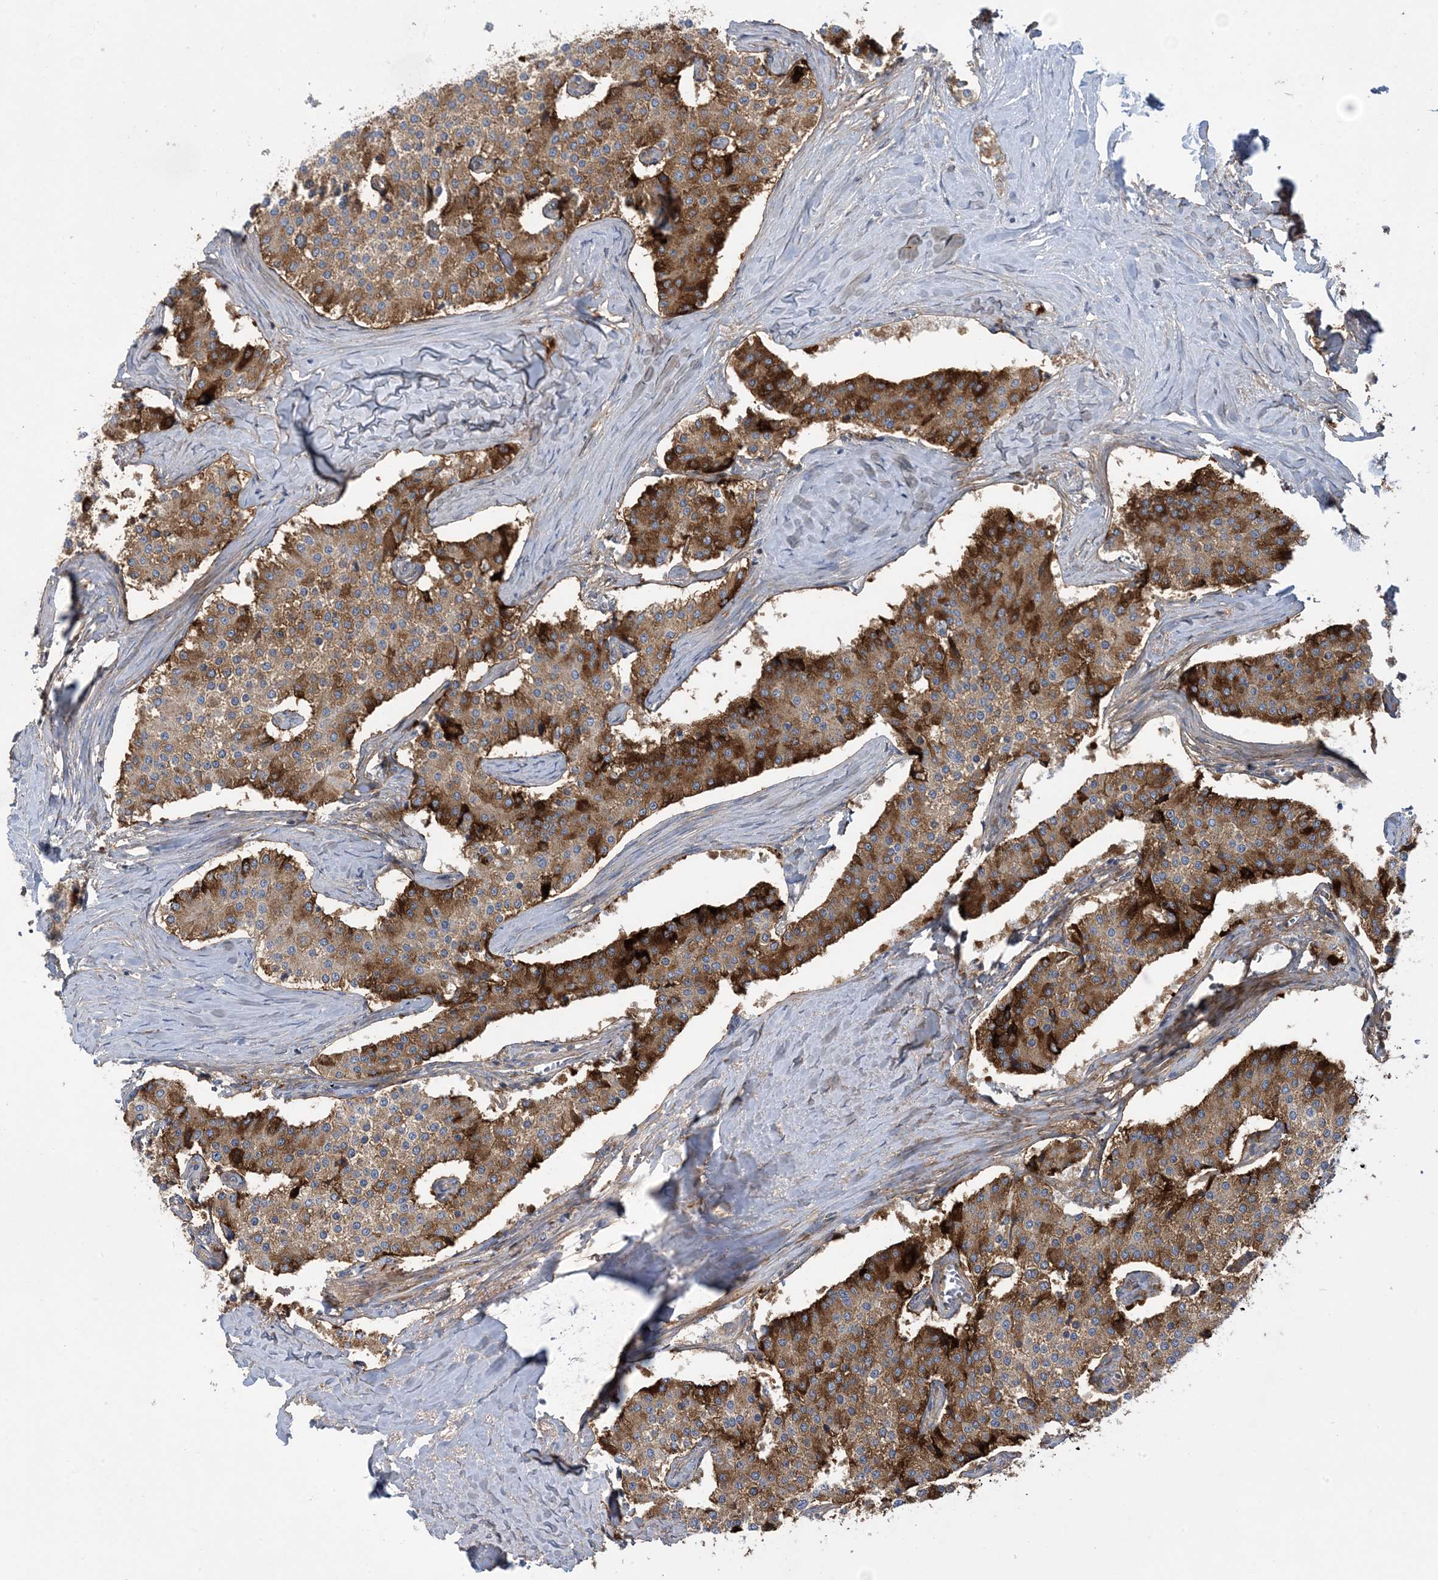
{"staining": {"intensity": "strong", "quantity": ">75%", "location": "cytoplasmic/membranous"}, "tissue": "carcinoid", "cell_type": "Tumor cells", "image_type": "cancer", "snomed": [{"axis": "morphology", "description": "Carcinoid, malignant, NOS"}, {"axis": "topography", "description": "Colon"}], "caption": "About >75% of tumor cells in human carcinoid exhibit strong cytoplasmic/membranous protein expression as visualized by brown immunohistochemical staining.", "gene": "AOC1", "patient": {"sex": "female", "age": 52}}